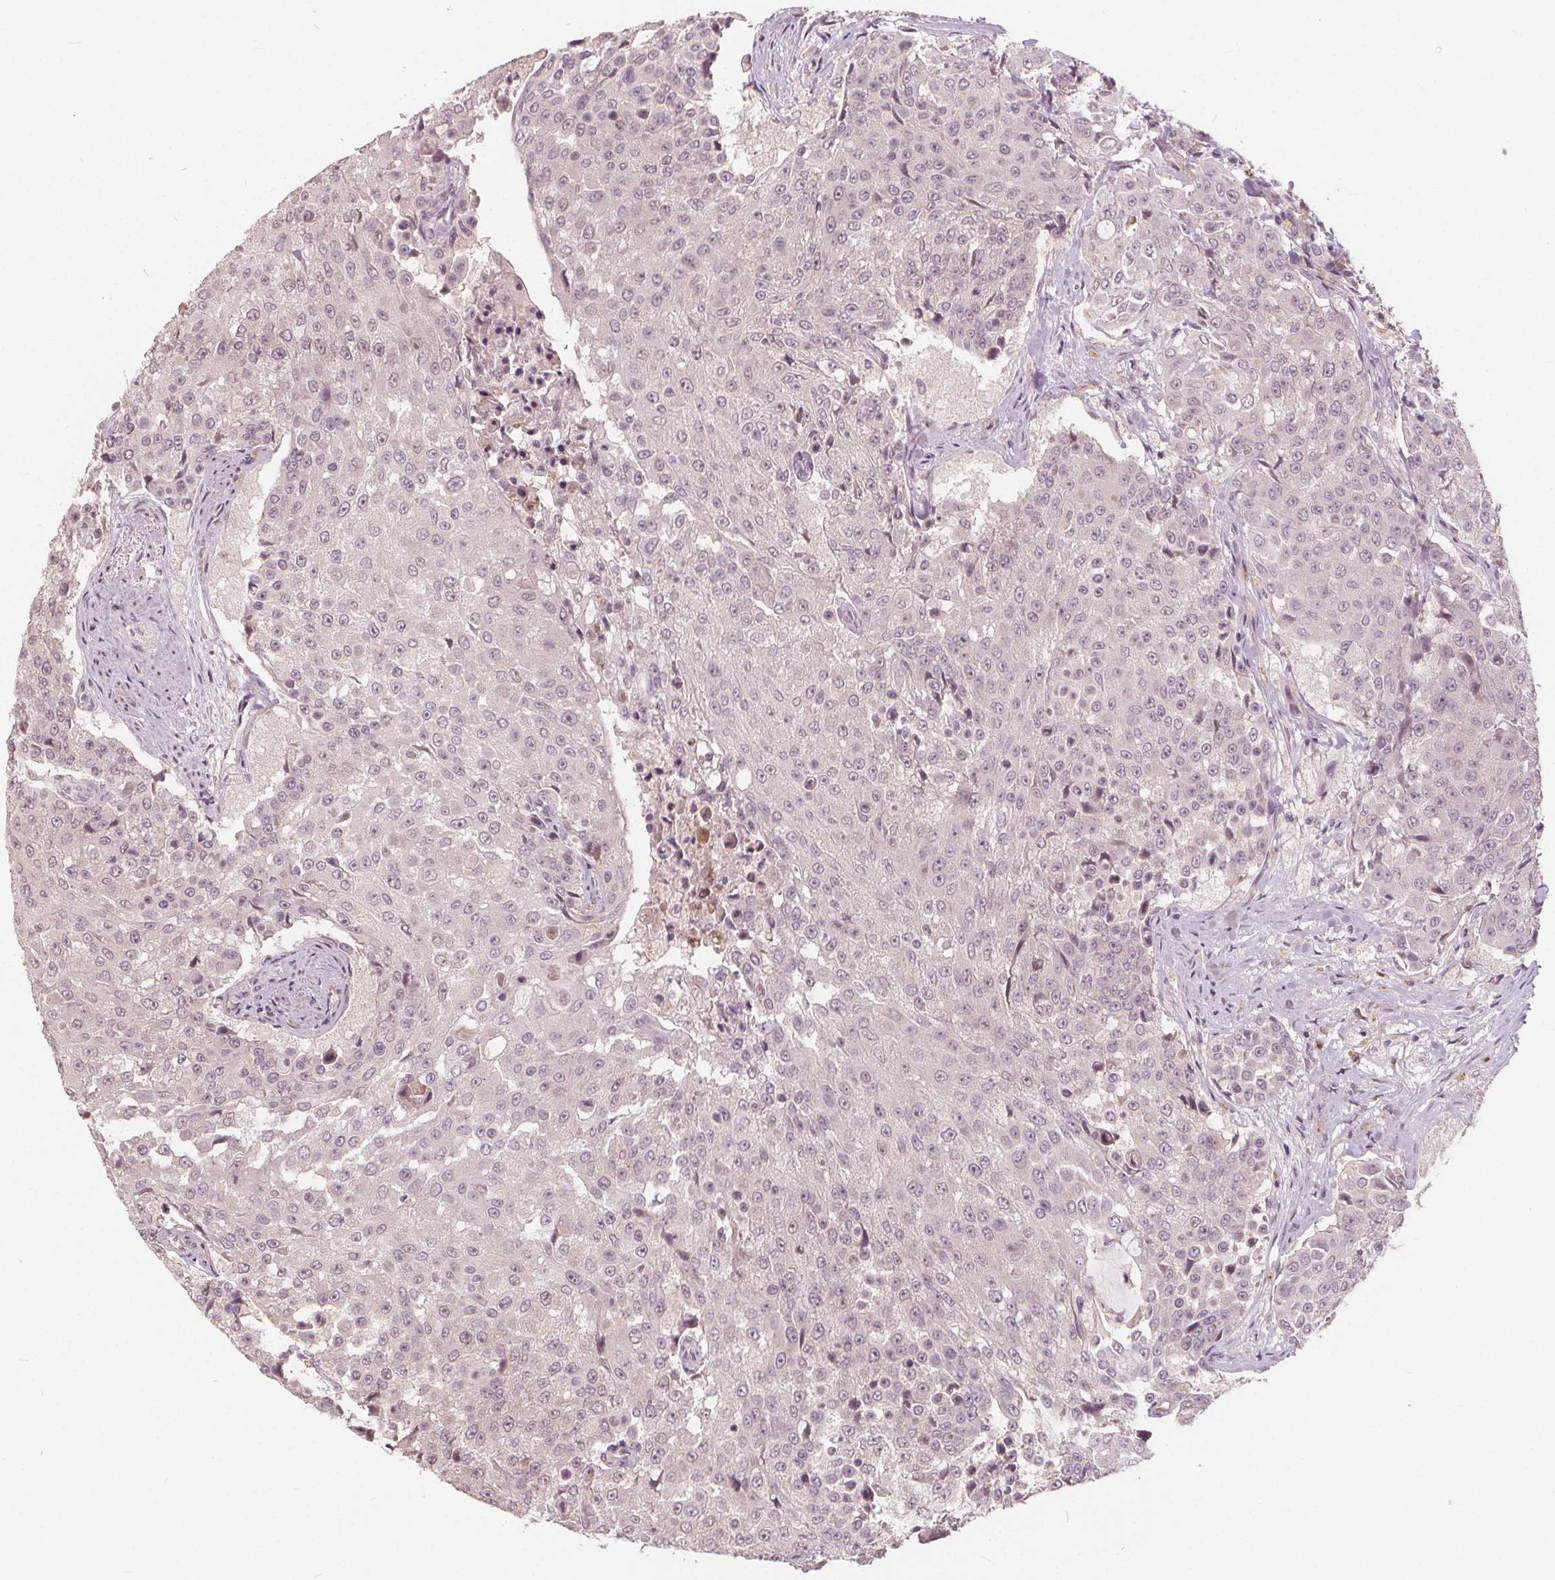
{"staining": {"intensity": "weak", "quantity": "<25%", "location": "nuclear"}, "tissue": "urothelial cancer", "cell_type": "Tumor cells", "image_type": "cancer", "snomed": [{"axis": "morphology", "description": "Urothelial carcinoma, High grade"}, {"axis": "topography", "description": "Urinary bladder"}], "caption": "Tumor cells show no significant staining in urothelial carcinoma (high-grade).", "gene": "IPO13", "patient": {"sex": "female", "age": 63}}